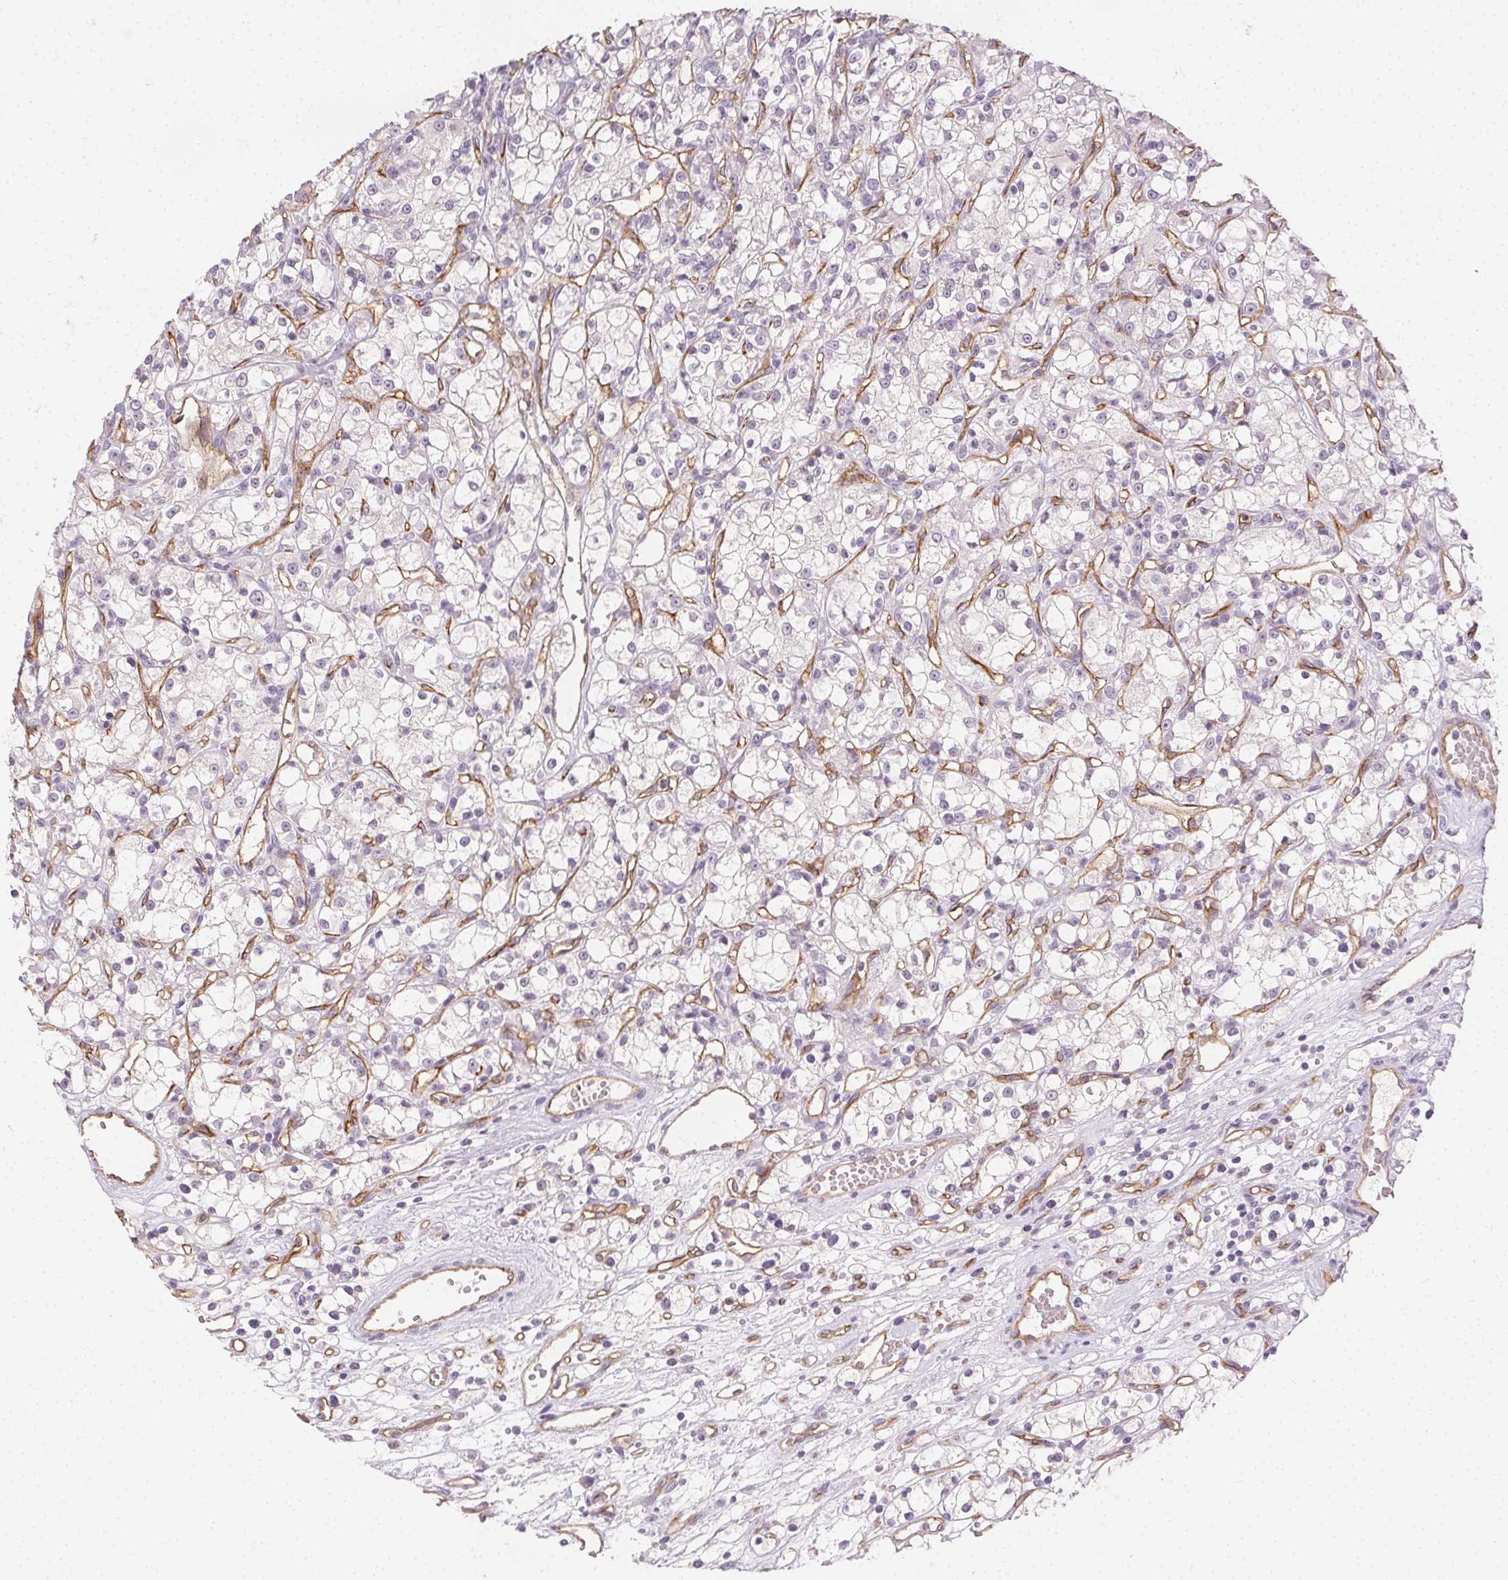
{"staining": {"intensity": "negative", "quantity": "none", "location": "none"}, "tissue": "renal cancer", "cell_type": "Tumor cells", "image_type": "cancer", "snomed": [{"axis": "morphology", "description": "Adenocarcinoma, NOS"}, {"axis": "topography", "description": "Kidney"}], "caption": "Immunohistochemistry of human renal adenocarcinoma displays no positivity in tumor cells.", "gene": "PODXL", "patient": {"sex": "female", "age": 59}}